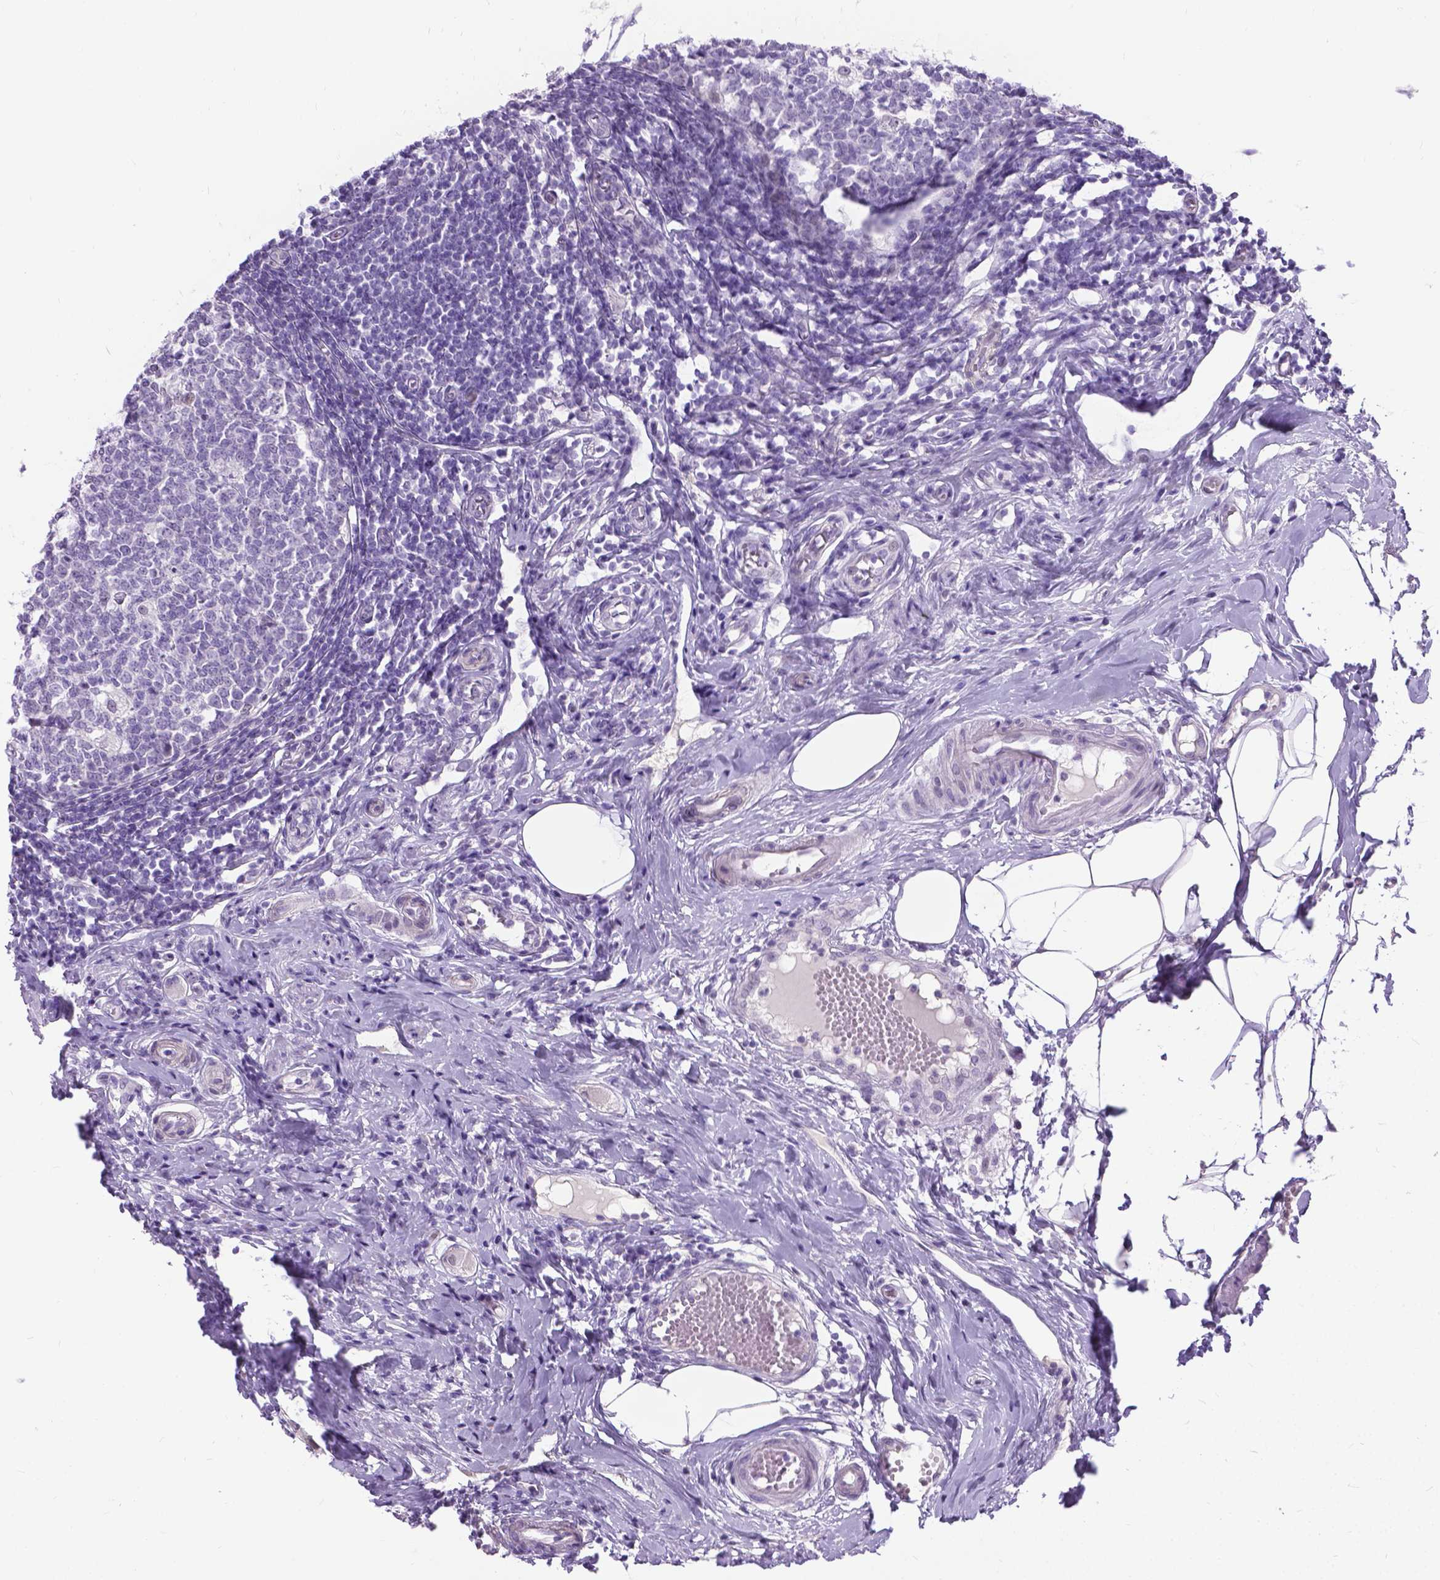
{"staining": {"intensity": "negative", "quantity": "none", "location": "none"}, "tissue": "appendix", "cell_type": "Glandular cells", "image_type": "normal", "snomed": [{"axis": "morphology", "description": "Normal tissue, NOS"}, {"axis": "morphology", "description": "Inflammation, NOS"}, {"axis": "topography", "description": "Appendix"}], "caption": "DAB (3,3'-diaminobenzidine) immunohistochemical staining of benign appendix exhibits no significant positivity in glandular cells. (Stains: DAB immunohistochemistry with hematoxylin counter stain, Microscopy: brightfield microscopy at high magnification).", "gene": "PROB1", "patient": {"sex": "male", "age": 16}}